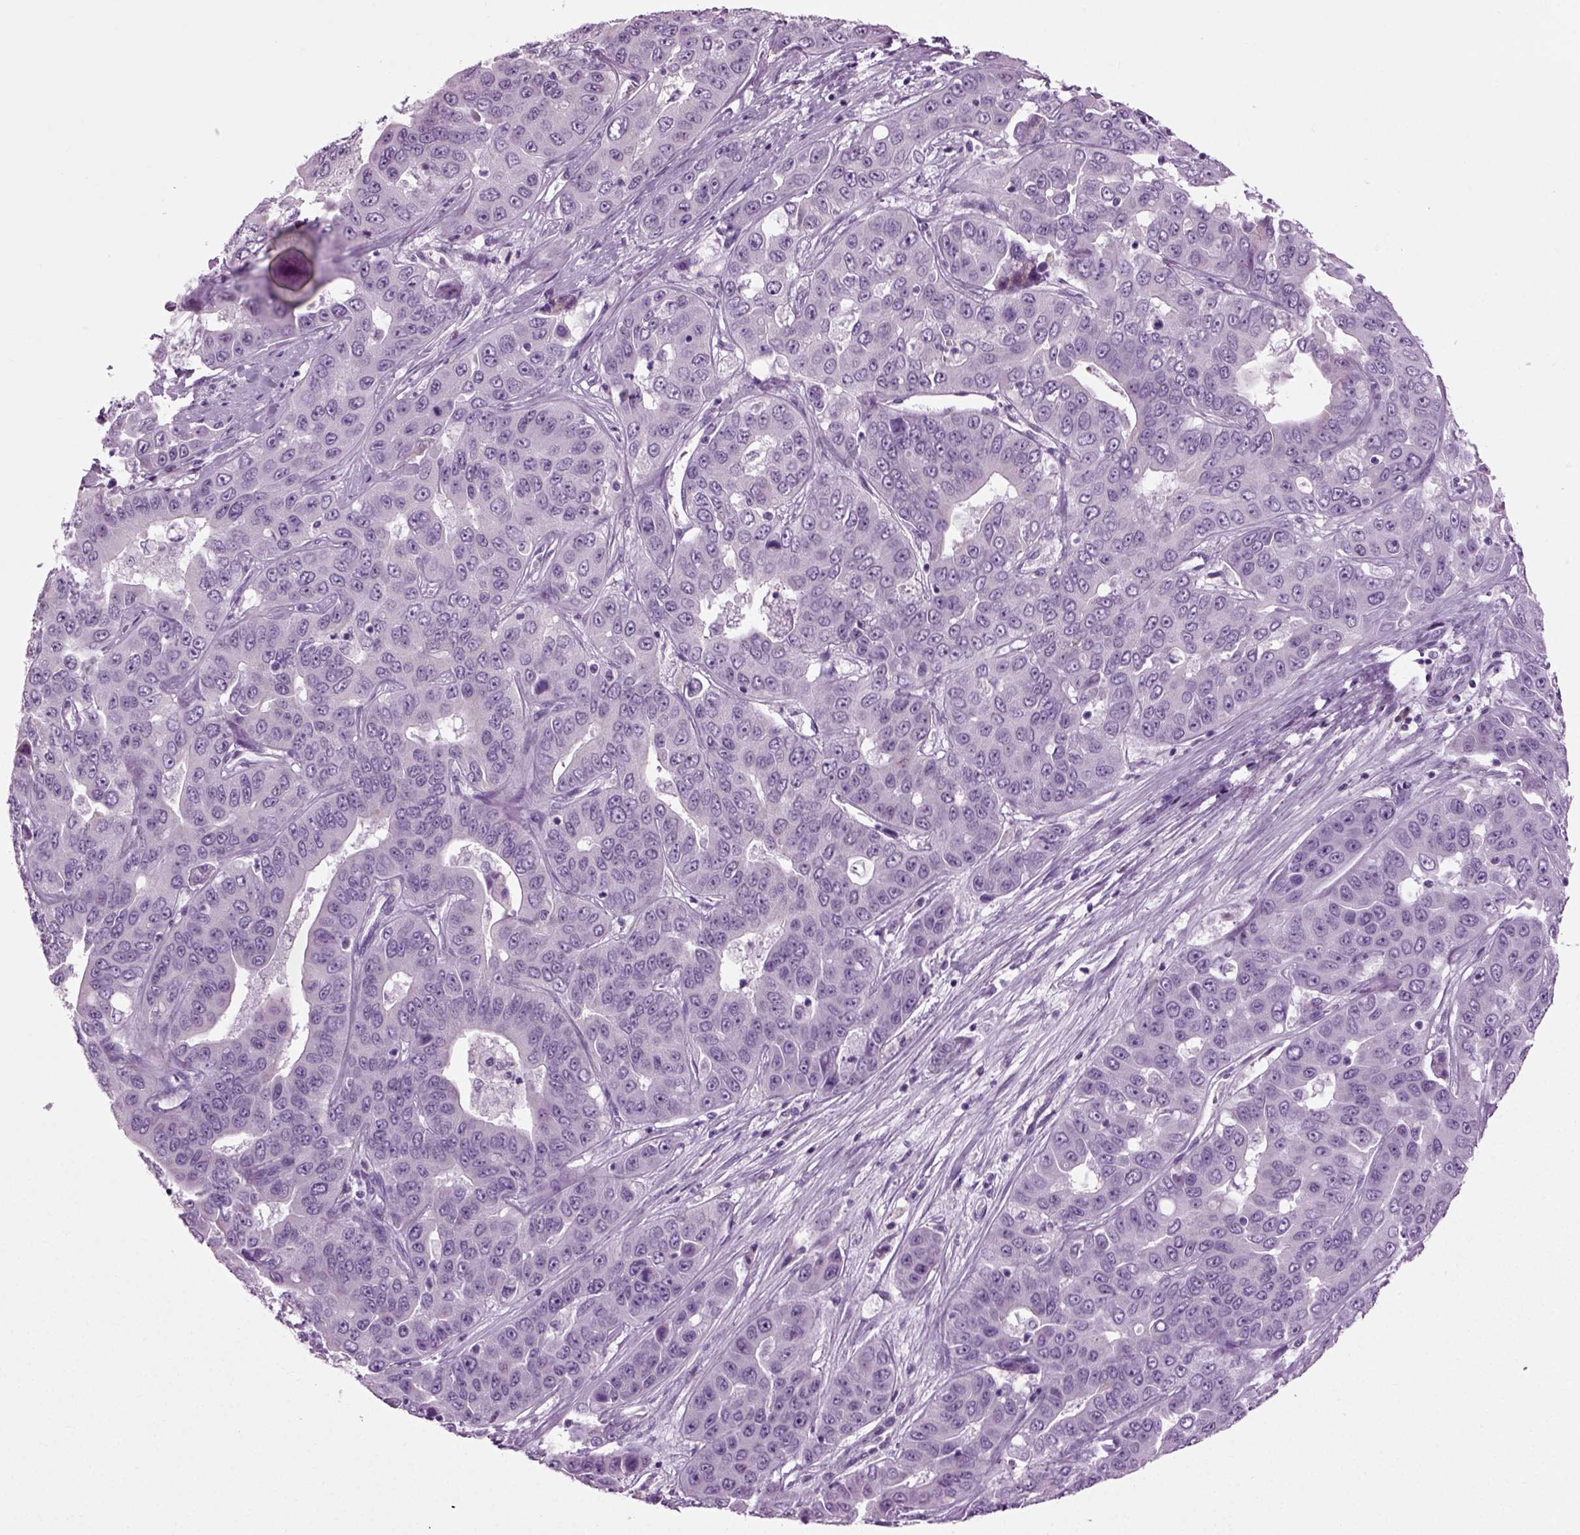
{"staining": {"intensity": "negative", "quantity": "none", "location": "none"}, "tissue": "liver cancer", "cell_type": "Tumor cells", "image_type": "cancer", "snomed": [{"axis": "morphology", "description": "Cholangiocarcinoma"}, {"axis": "topography", "description": "Liver"}], "caption": "This histopathology image is of cholangiocarcinoma (liver) stained with immunohistochemistry (IHC) to label a protein in brown with the nuclei are counter-stained blue. There is no positivity in tumor cells. (DAB IHC with hematoxylin counter stain).", "gene": "PRLH", "patient": {"sex": "female", "age": 52}}